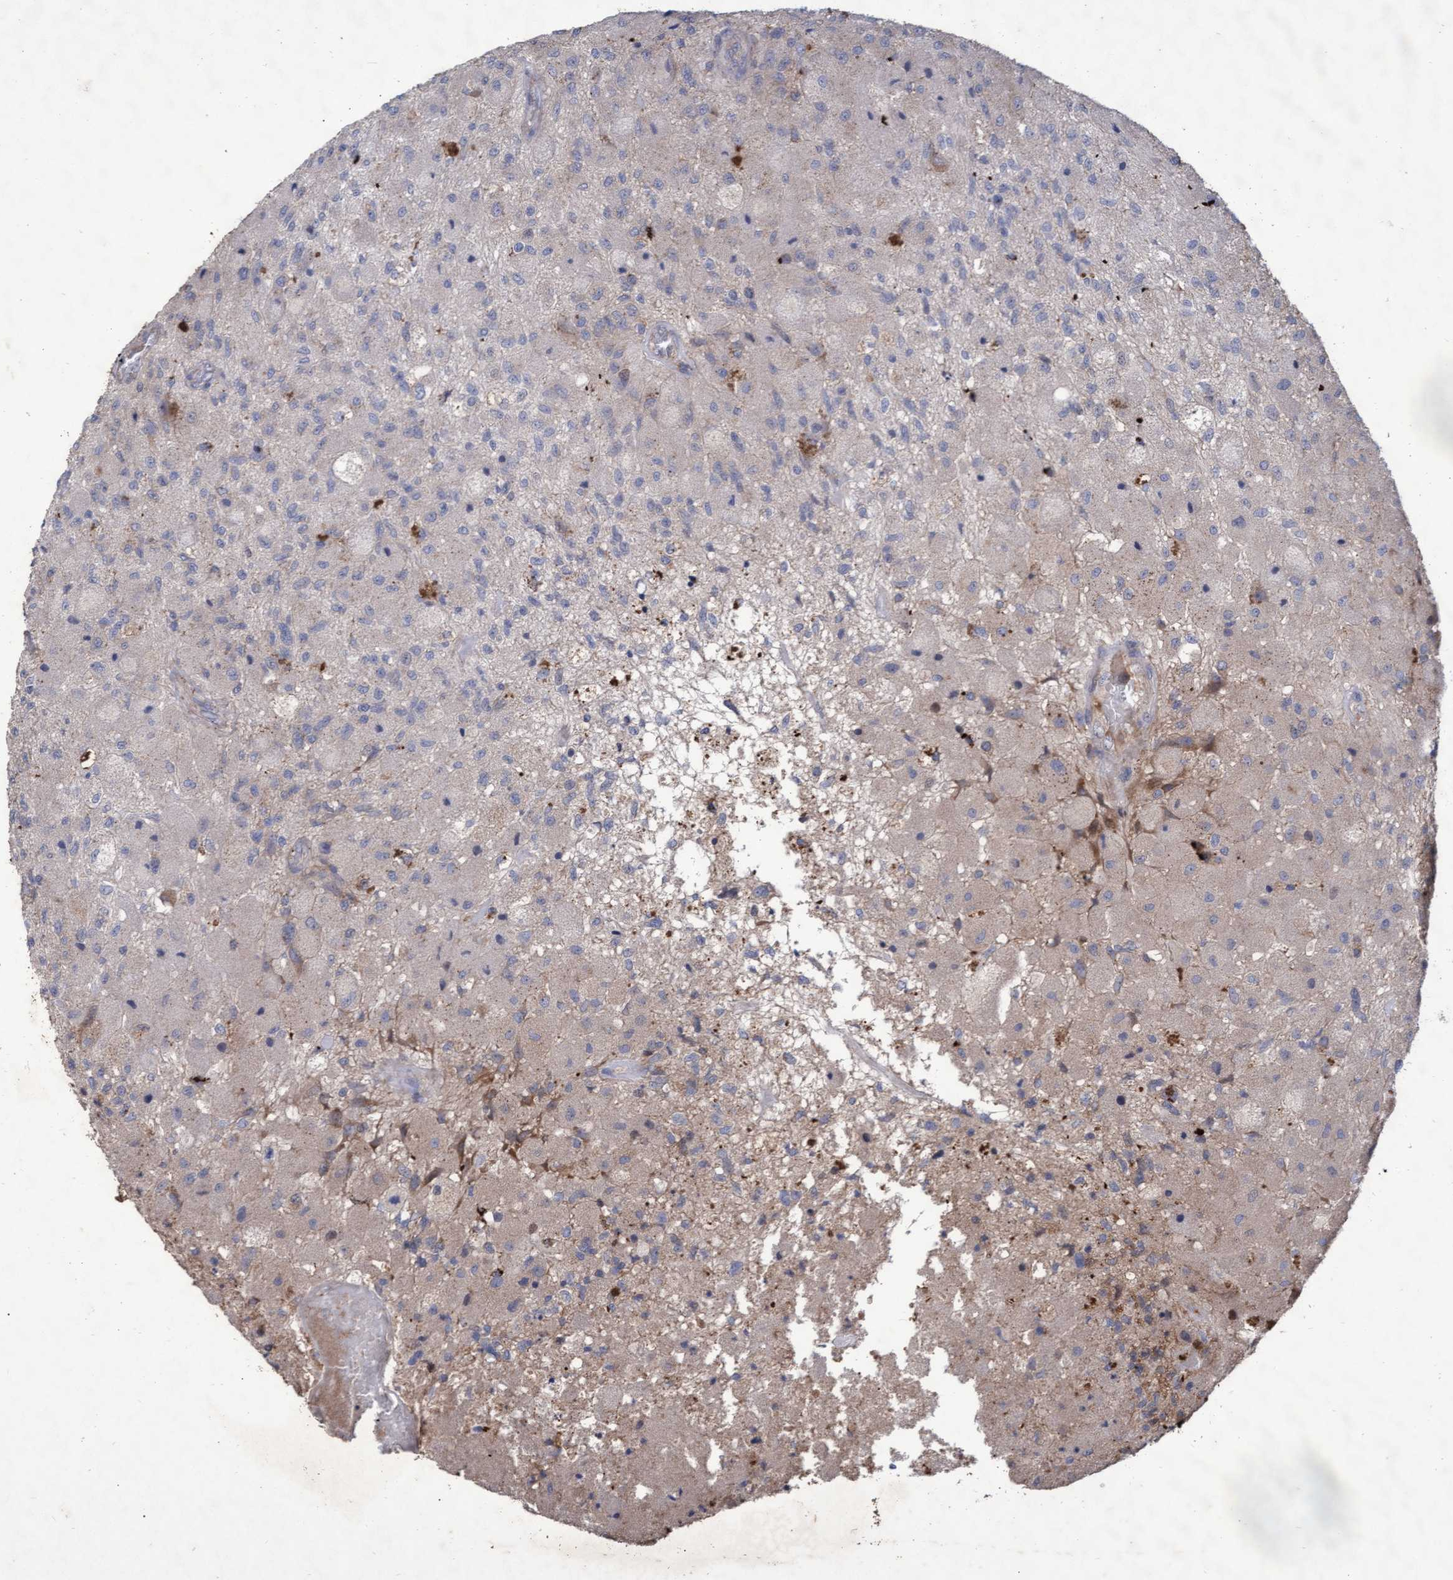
{"staining": {"intensity": "moderate", "quantity": "<25%", "location": "cytoplasmic/membranous"}, "tissue": "glioma", "cell_type": "Tumor cells", "image_type": "cancer", "snomed": [{"axis": "morphology", "description": "Normal tissue, NOS"}, {"axis": "morphology", "description": "Glioma, malignant, High grade"}, {"axis": "topography", "description": "Cerebral cortex"}], "caption": "Immunohistochemical staining of human high-grade glioma (malignant) demonstrates low levels of moderate cytoplasmic/membranous protein staining in about <25% of tumor cells.", "gene": "ABCF2", "patient": {"sex": "male", "age": 77}}